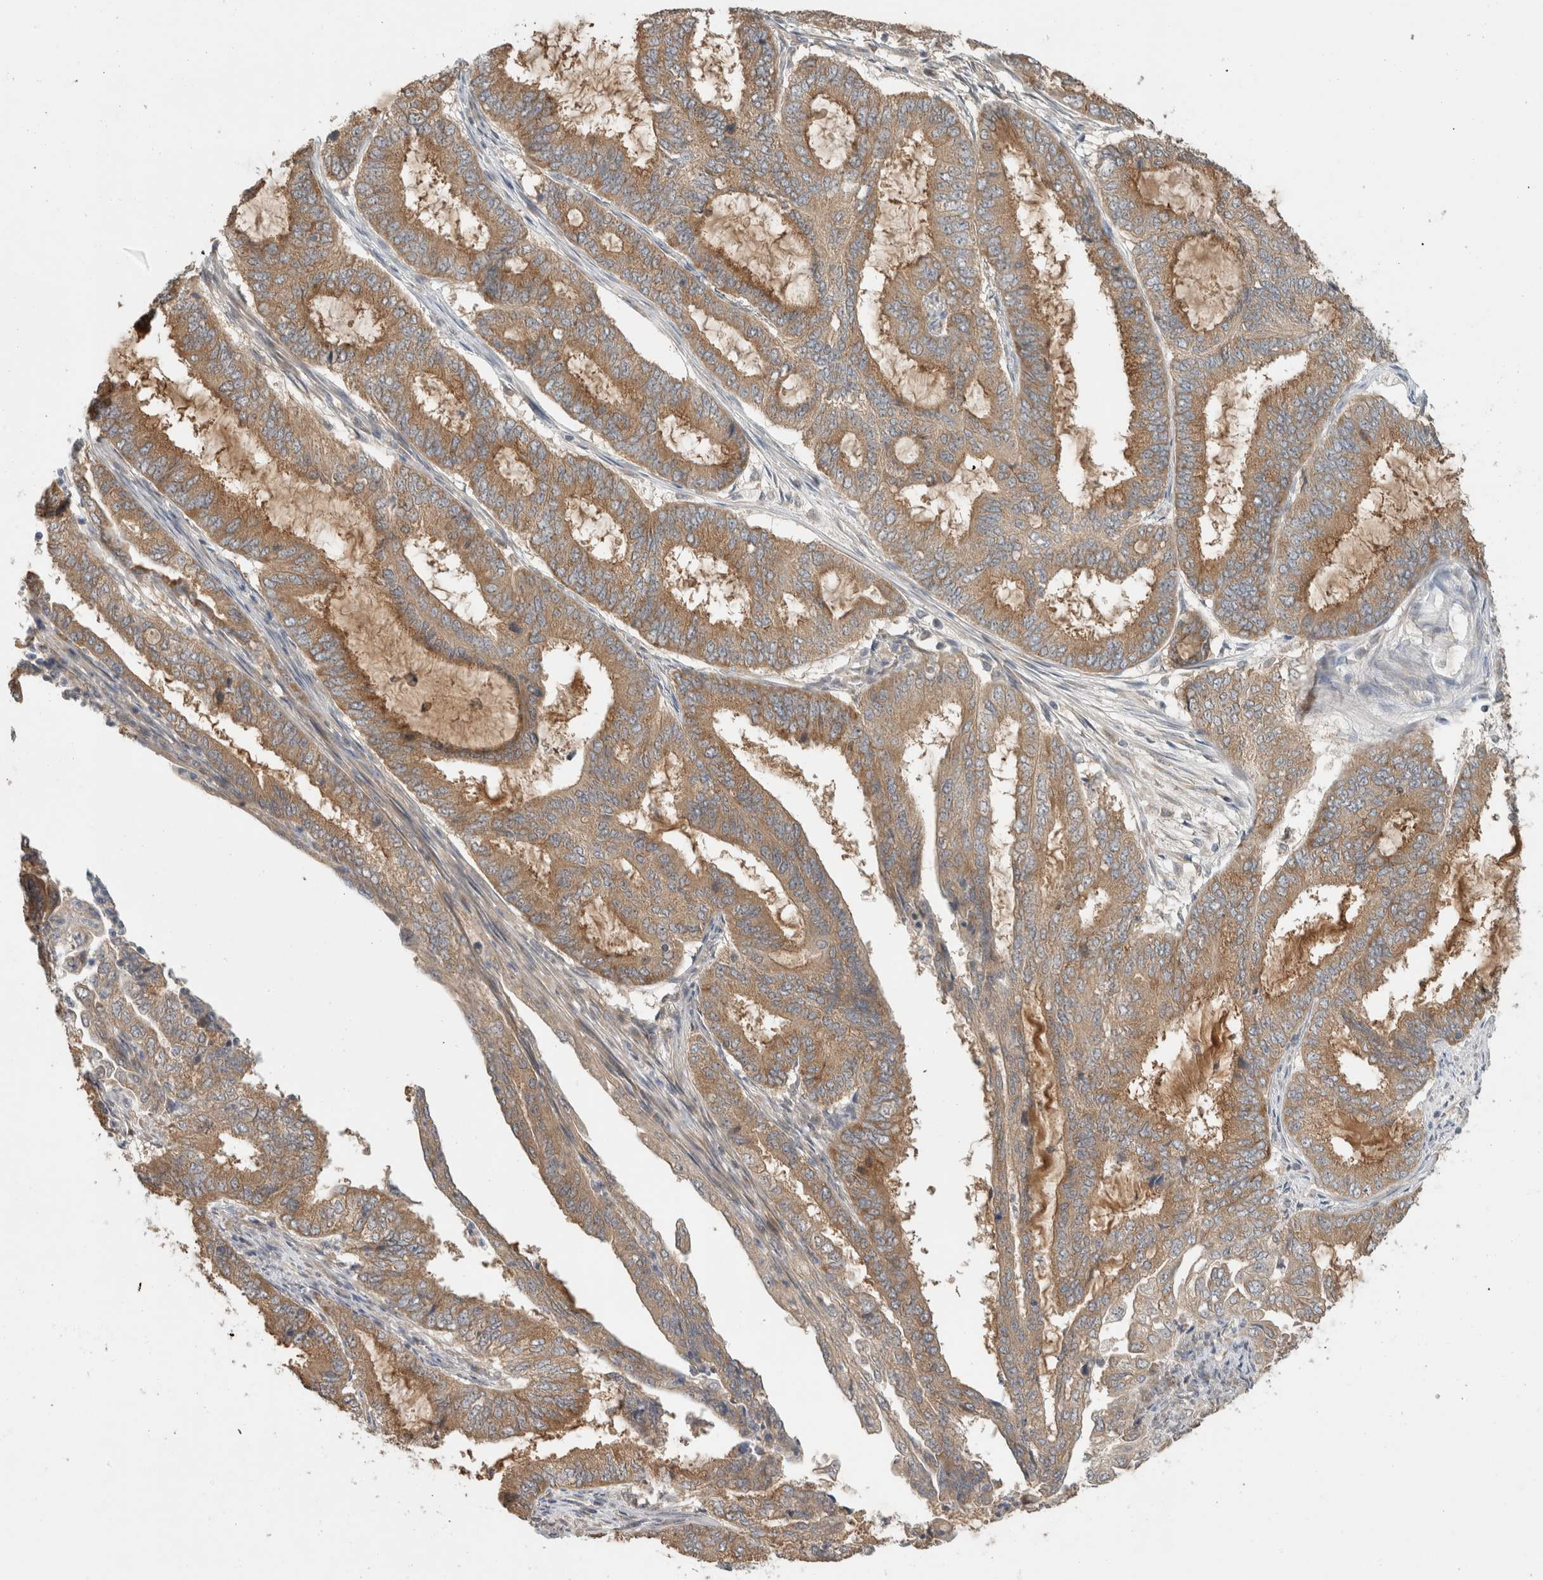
{"staining": {"intensity": "moderate", "quantity": ">75%", "location": "cytoplasmic/membranous"}, "tissue": "endometrial cancer", "cell_type": "Tumor cells", "image_type": "cancer", "snomed": [{"axis": "morphology", "description": "Adenocarcinoma, NOS"}, {"axis": "topography", "description": "Endometrium"}], "caption": "Endometrial adenocarcinoma stained for a protein exhibits moderate cytoplasmic/membranous positivity in tumor cells.", "gene": "PUM1", "patient": {"sex": "female", "age": 51}}